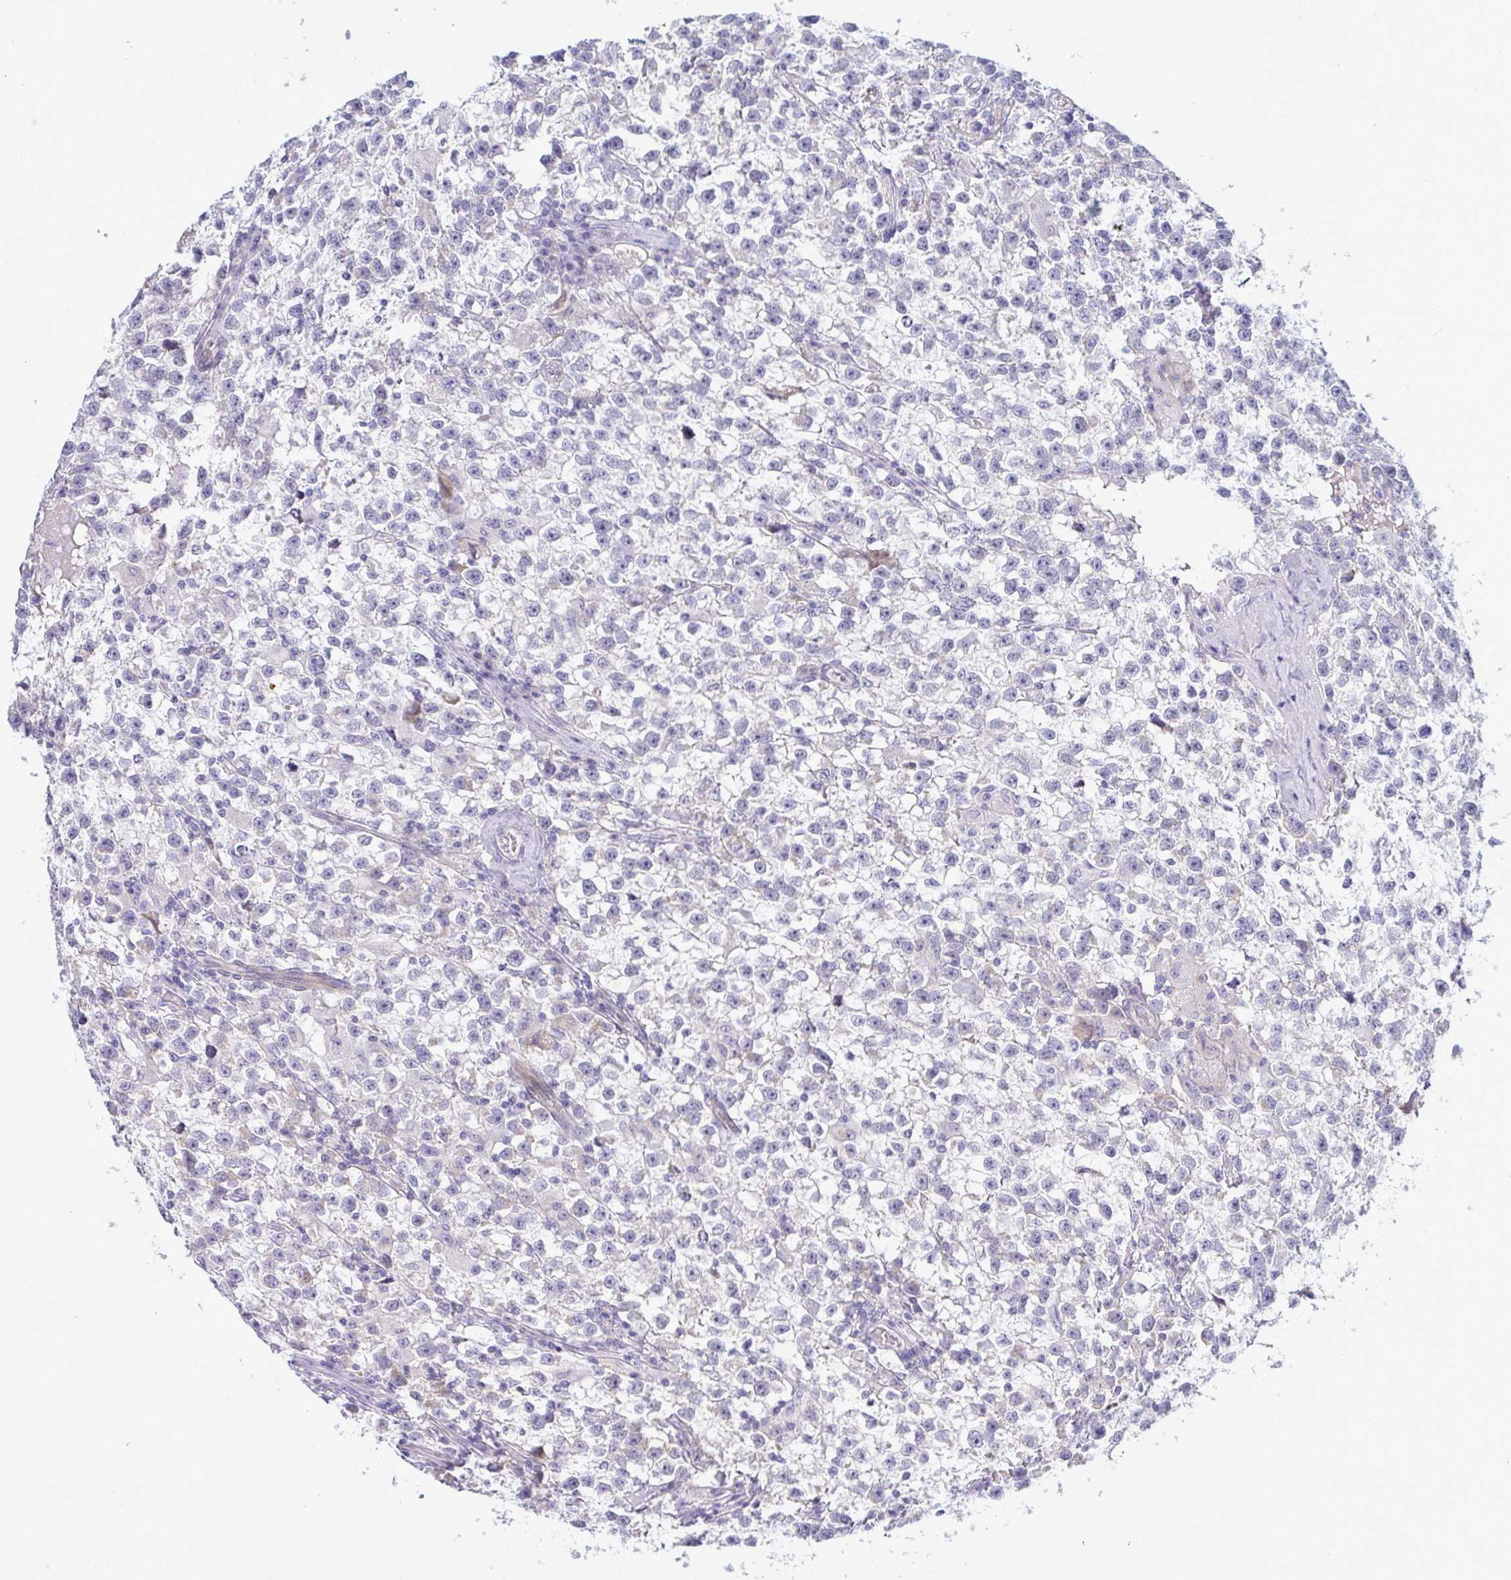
{"staining": {"intensity": "negative", "quantity": "none", "location": "none"}, "tissue": "testis cancer", "cell_type": "Tumor cells", "image_type": "cancer", "snomed": [{"axis": "morphology", "description": "Seminoma, NOS"}, {"axis": "topography", "description": "Testis"}], "caption": "Immunohistochemistry image of neoplastic tissue: human testis seminoma stained with DAB (3,3'-diaminobenzidine) reveals no significant protein staining in tumor cells. Nuclei are stained in blue.", "gene": "ZNF684", "patient": {"sex": "male", "age": 31}}